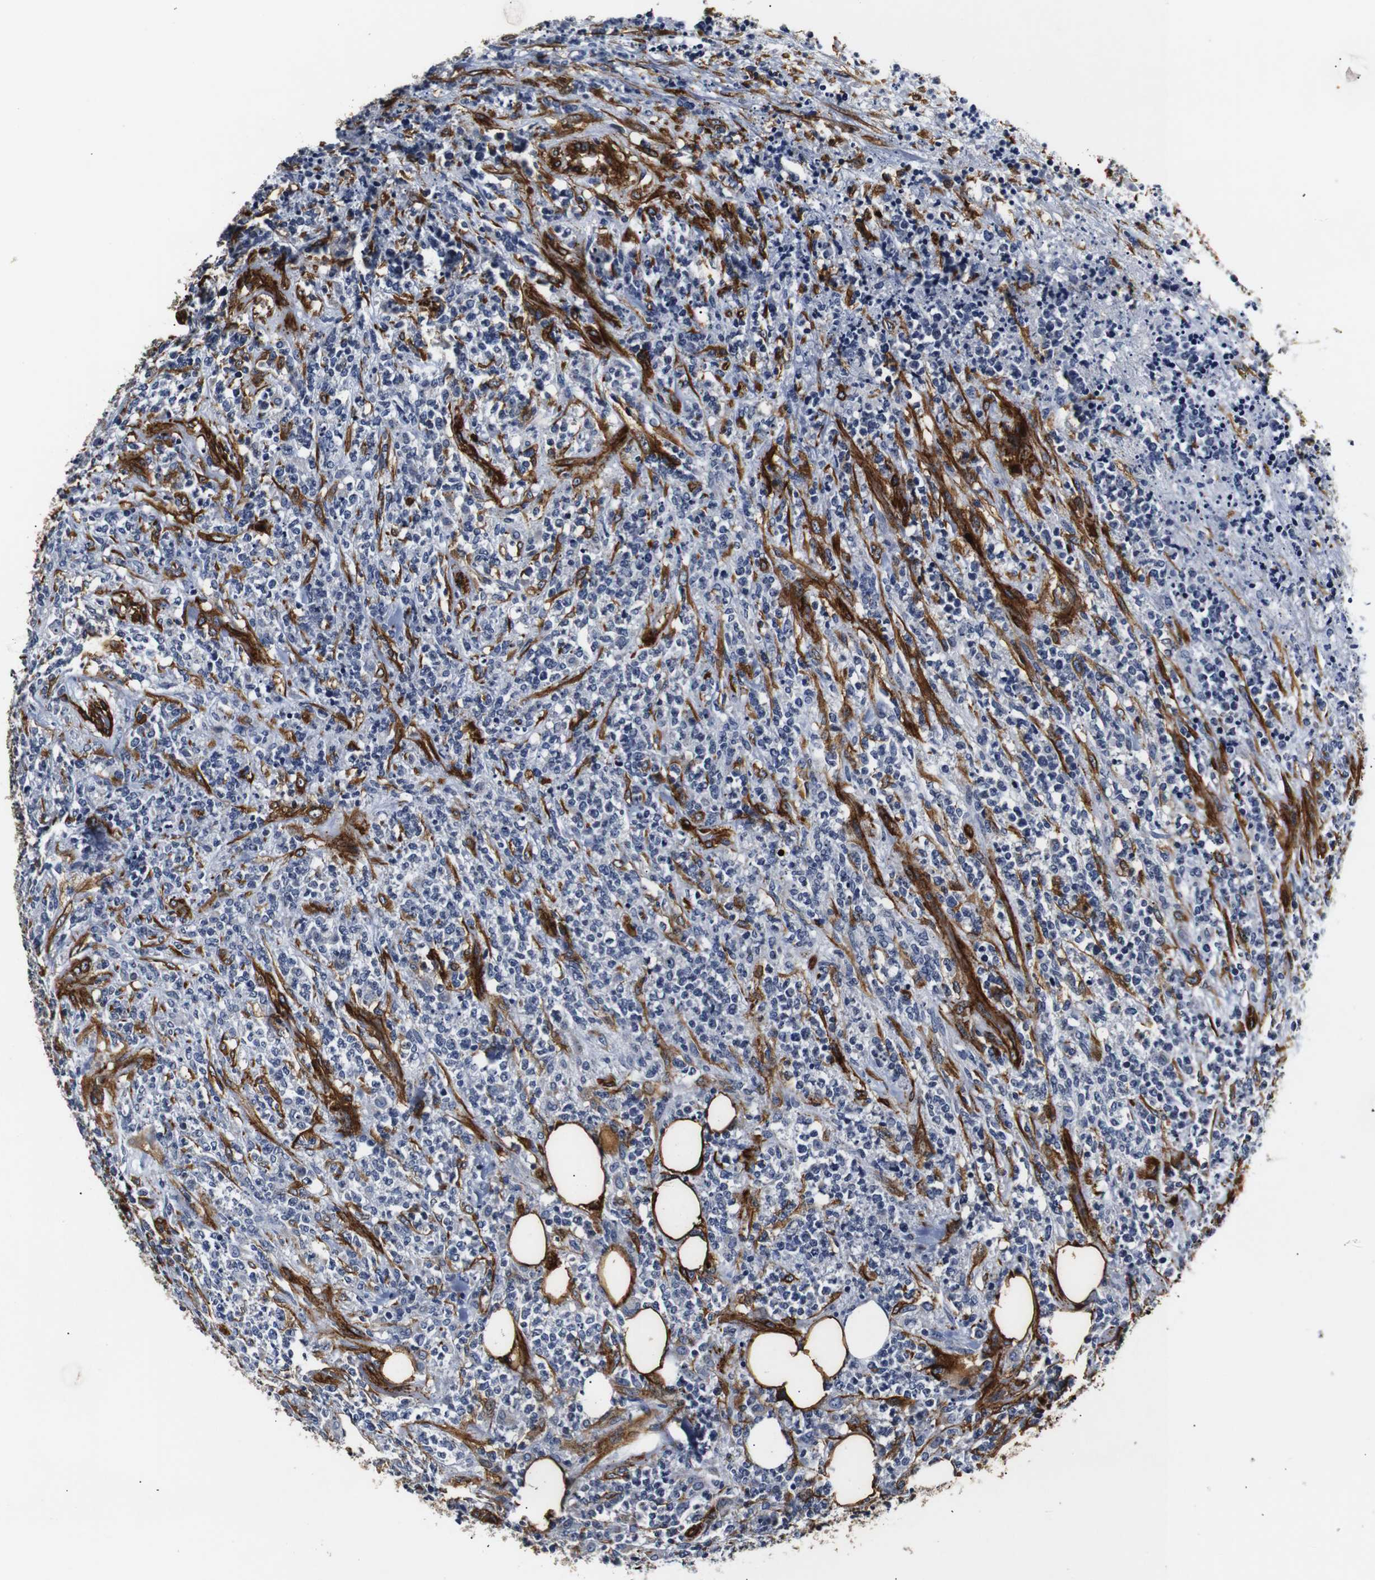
{"staining": {"intensity": "negative", "quantity": "none", "location": "none"}, "tissue": "lymphoma", "cell_type": "Tumor cells", "image_type": "cancer", "snomed": [{"axis": "morphology", "description": "Malignant lymphoma, non-Hodgkin's type, High grade"}, {"axis": "topography", "description": "Soft tissue"}], "caption": "IHC micrograph of lymphoma stained for a protein (brown), which reveals no positivity in tumor cells.", "gene": "CAV2", "patient": {"sex": "male", "age": 18}}